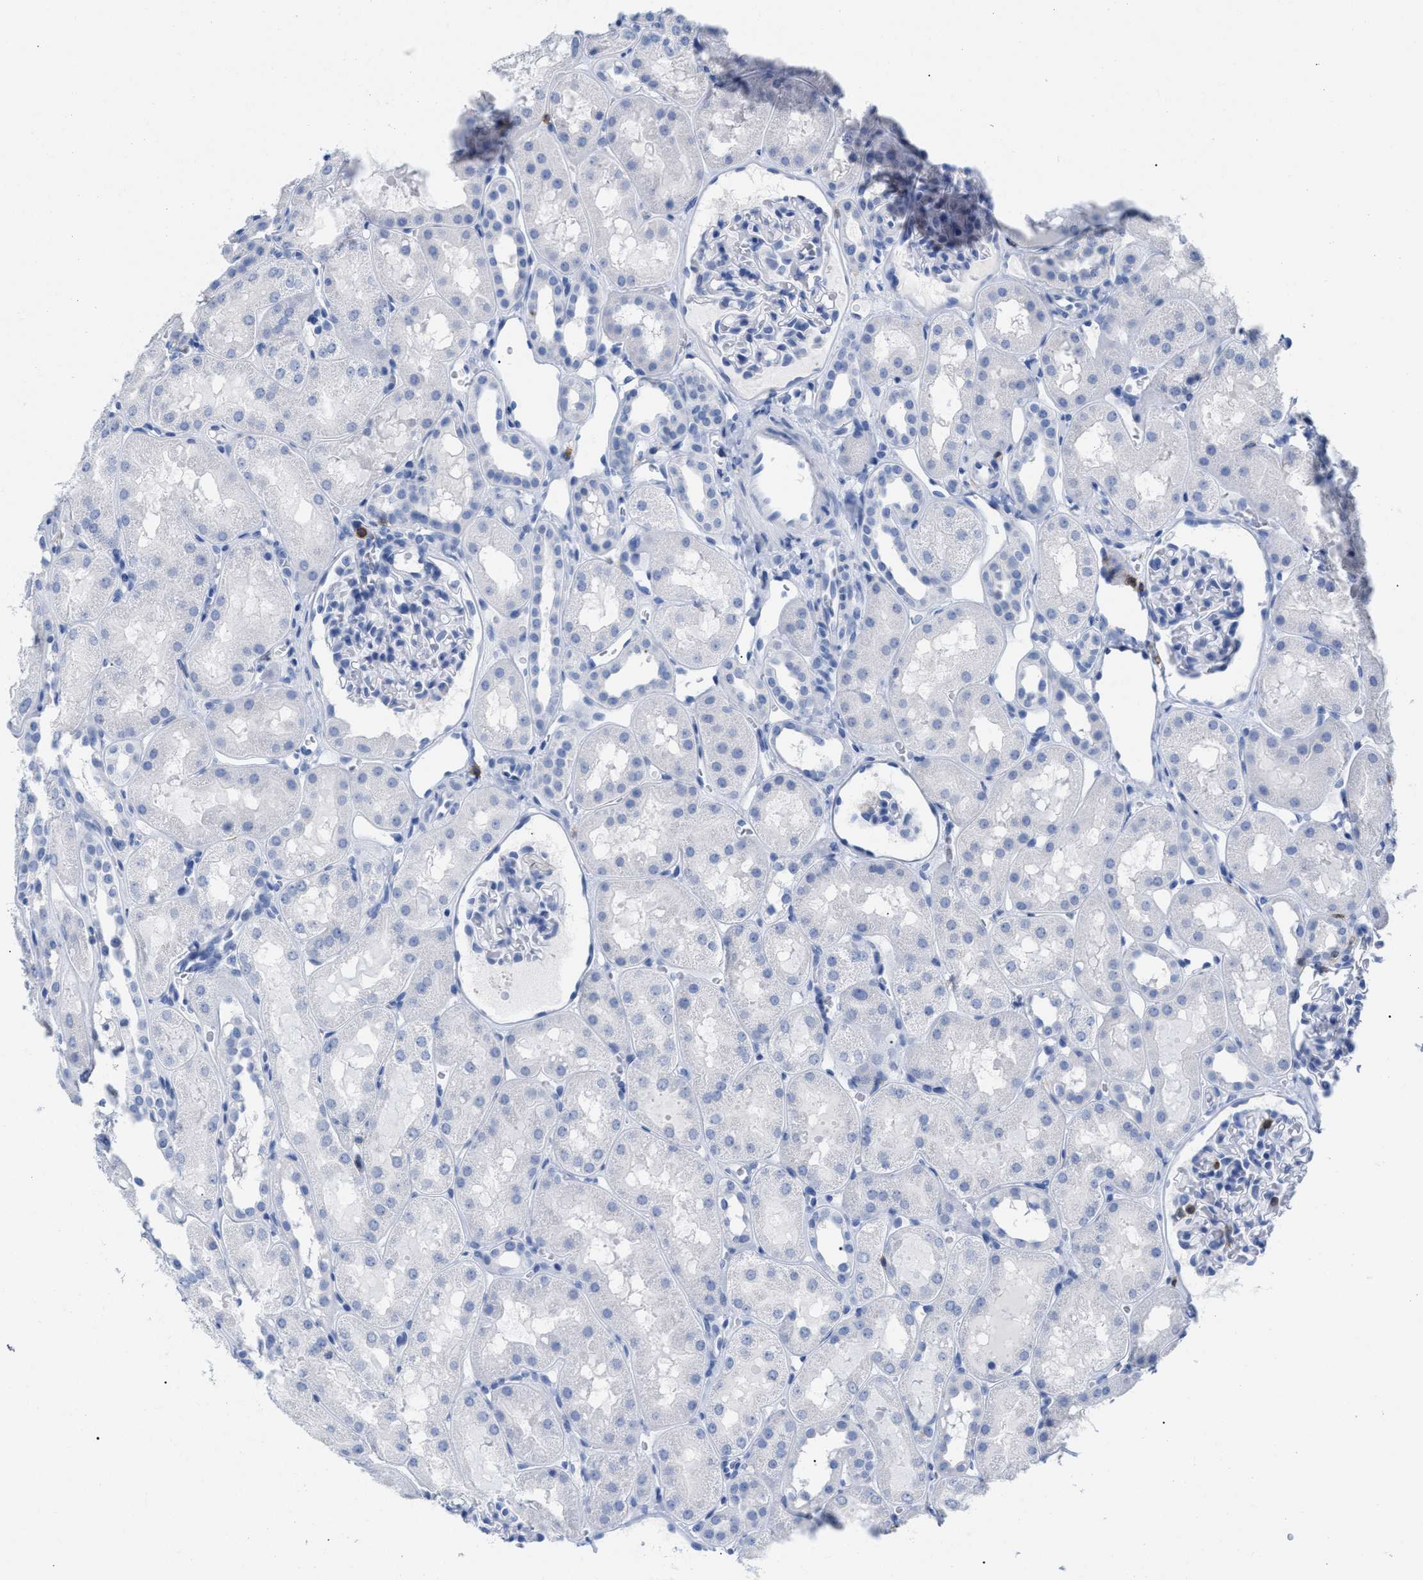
{"staining": {"intensity": "negative", "quantity": "none", "location": "none"}, "tissue": "kidney", "cell_type": "Cells in glomeruli", "image_type": "normal", "snomed": [{"axis": "morphology", "description": "Normal tissue, NOS"}, {"axis": "topography", "description": "Kidney"}, {"axis": "topography", "description": "Urinary bladder"}], "caption": "This is an immunohistochemistry image of unremarkable kidney. There is no positivity in cells in glomeruli.", "gene": "CD5", "patient": {"sex": "male", "age": 16}}